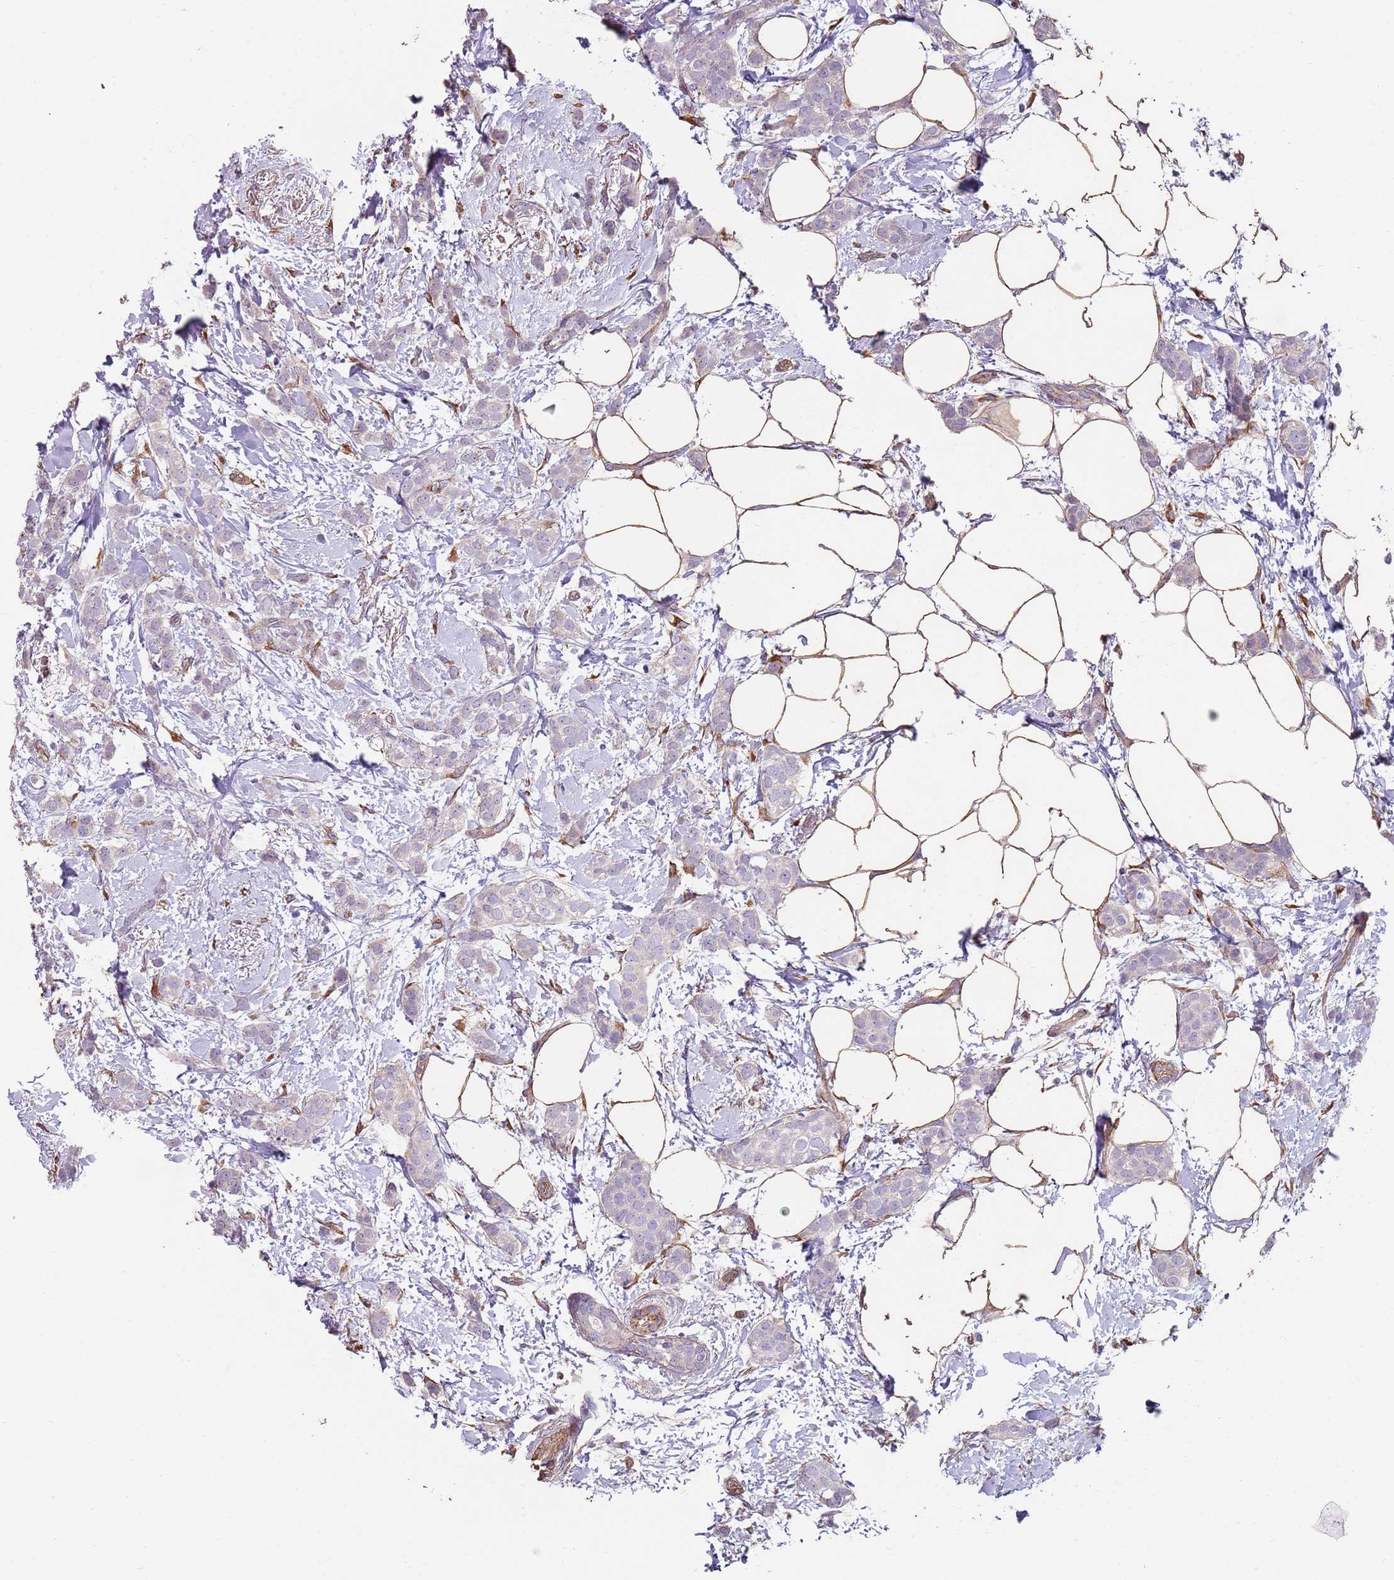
{"staining": {"intensity": "negative", "quantity": "none", "location": "none"}, "tissue": "breast cancer", "cell_type": "Tumor cells", "image_type": "cancer", "snomed": [{"axis": "morphology", "description": "Duct carcinoma"}, {"axis": "topography", "description": "Breast"}], "caption": "Immunohistochemistry (IHC) micrograph of breast cancer (invasive ductal carcinoma) stained for a protein (brown), which shows no staining in tumor cells.", "gene": "PHLPP2", "patient": {"sex": "female", "age": 72}}